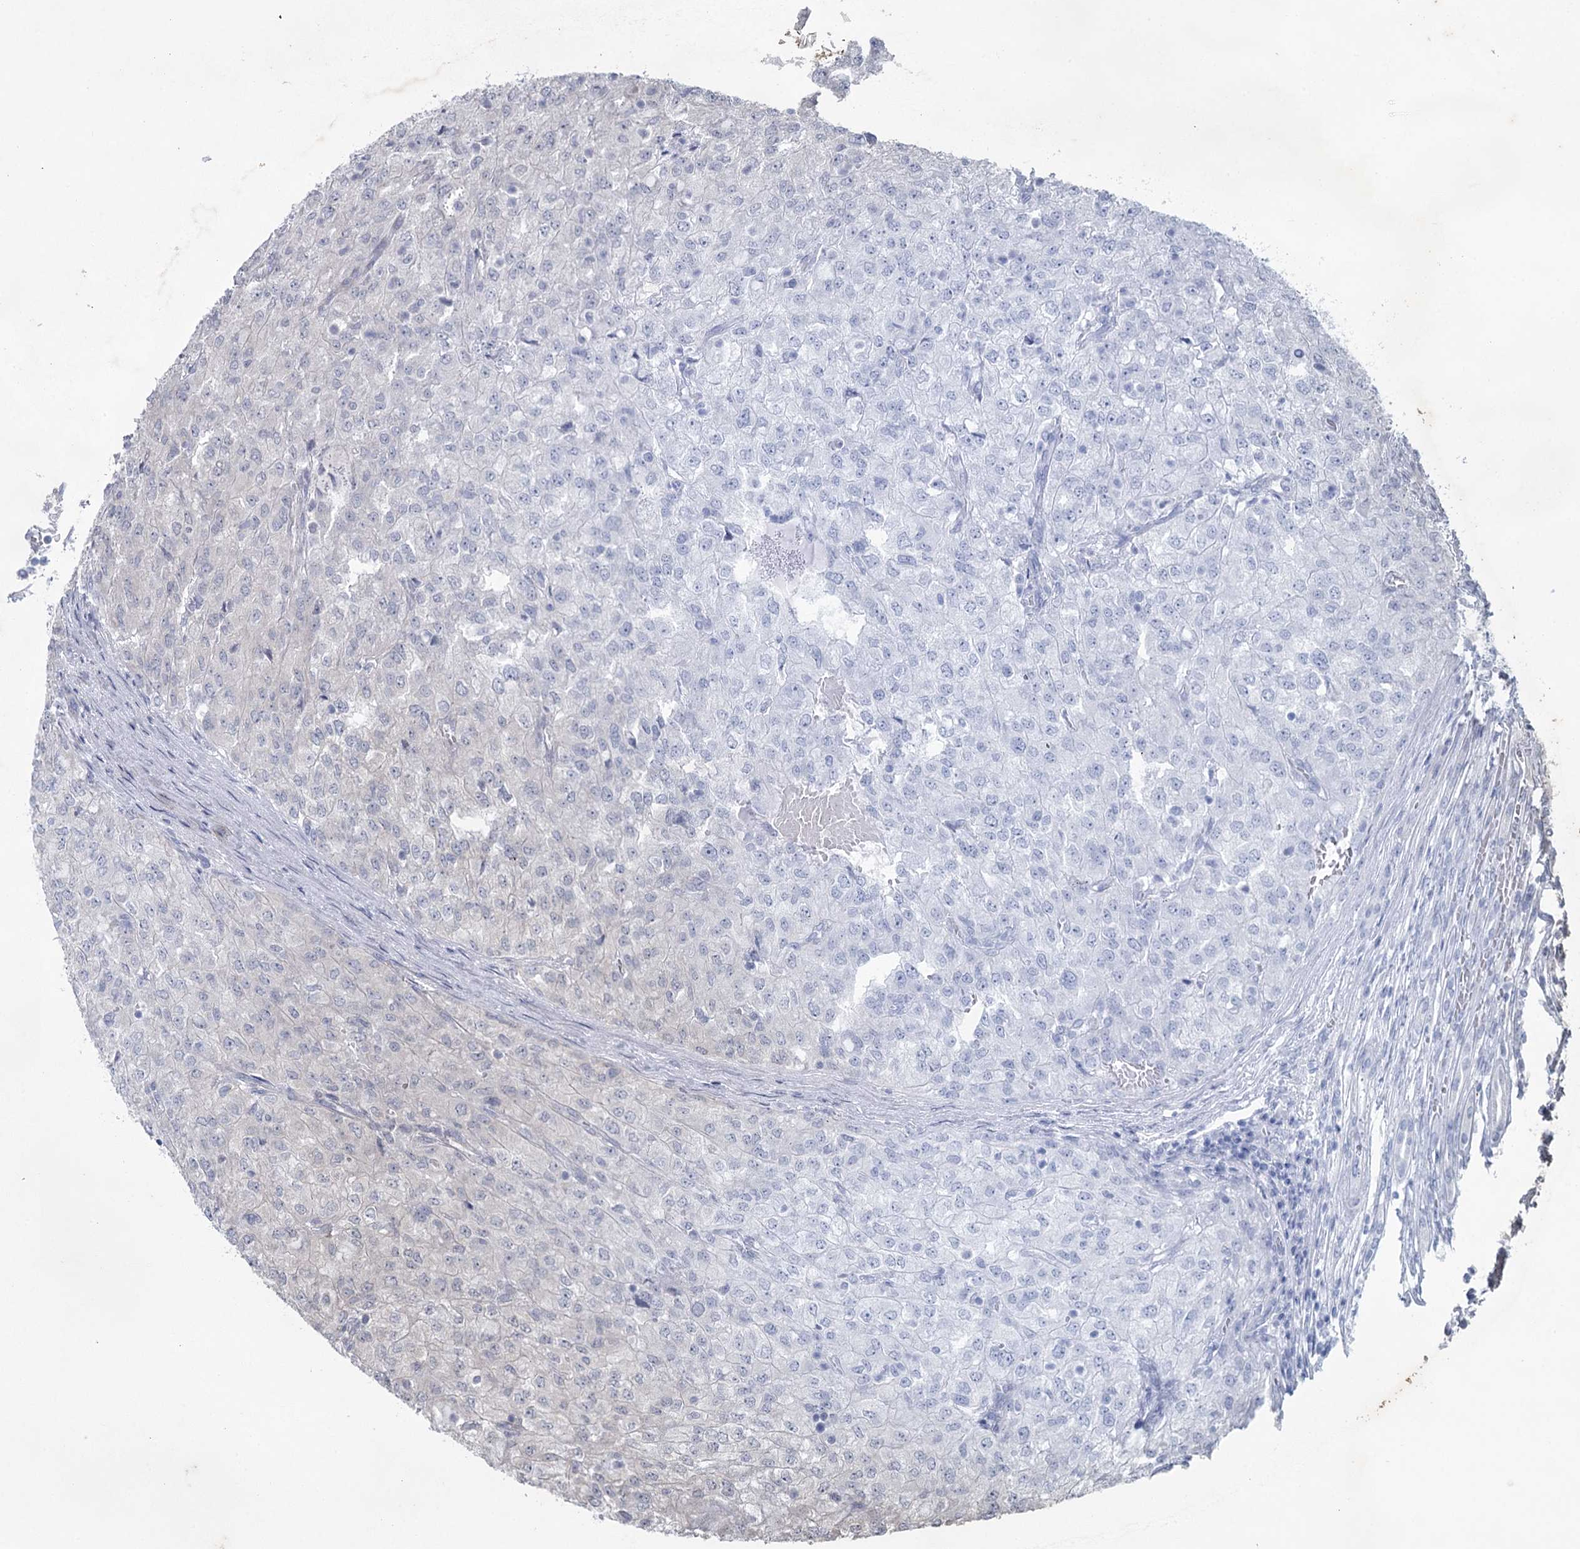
{"staining": {"intensity": "negative", "quantity": "none", "location": "none"}, "tissue": "renal cancer", "cell_type": "Tumor cells", "image_type": "cancer", "snomed": [{"axis": "morphology", "description": "Adenocarcinoma, NOS"}, {"axis": "topography", "description": "Kidney"}], "caption": "Tumor cells are negative for brown protein staining in renal cancer. (DAB IHC, high magnification).", "gene": "CCDC88A", "patient": {"sex": "female", "age": 54}}